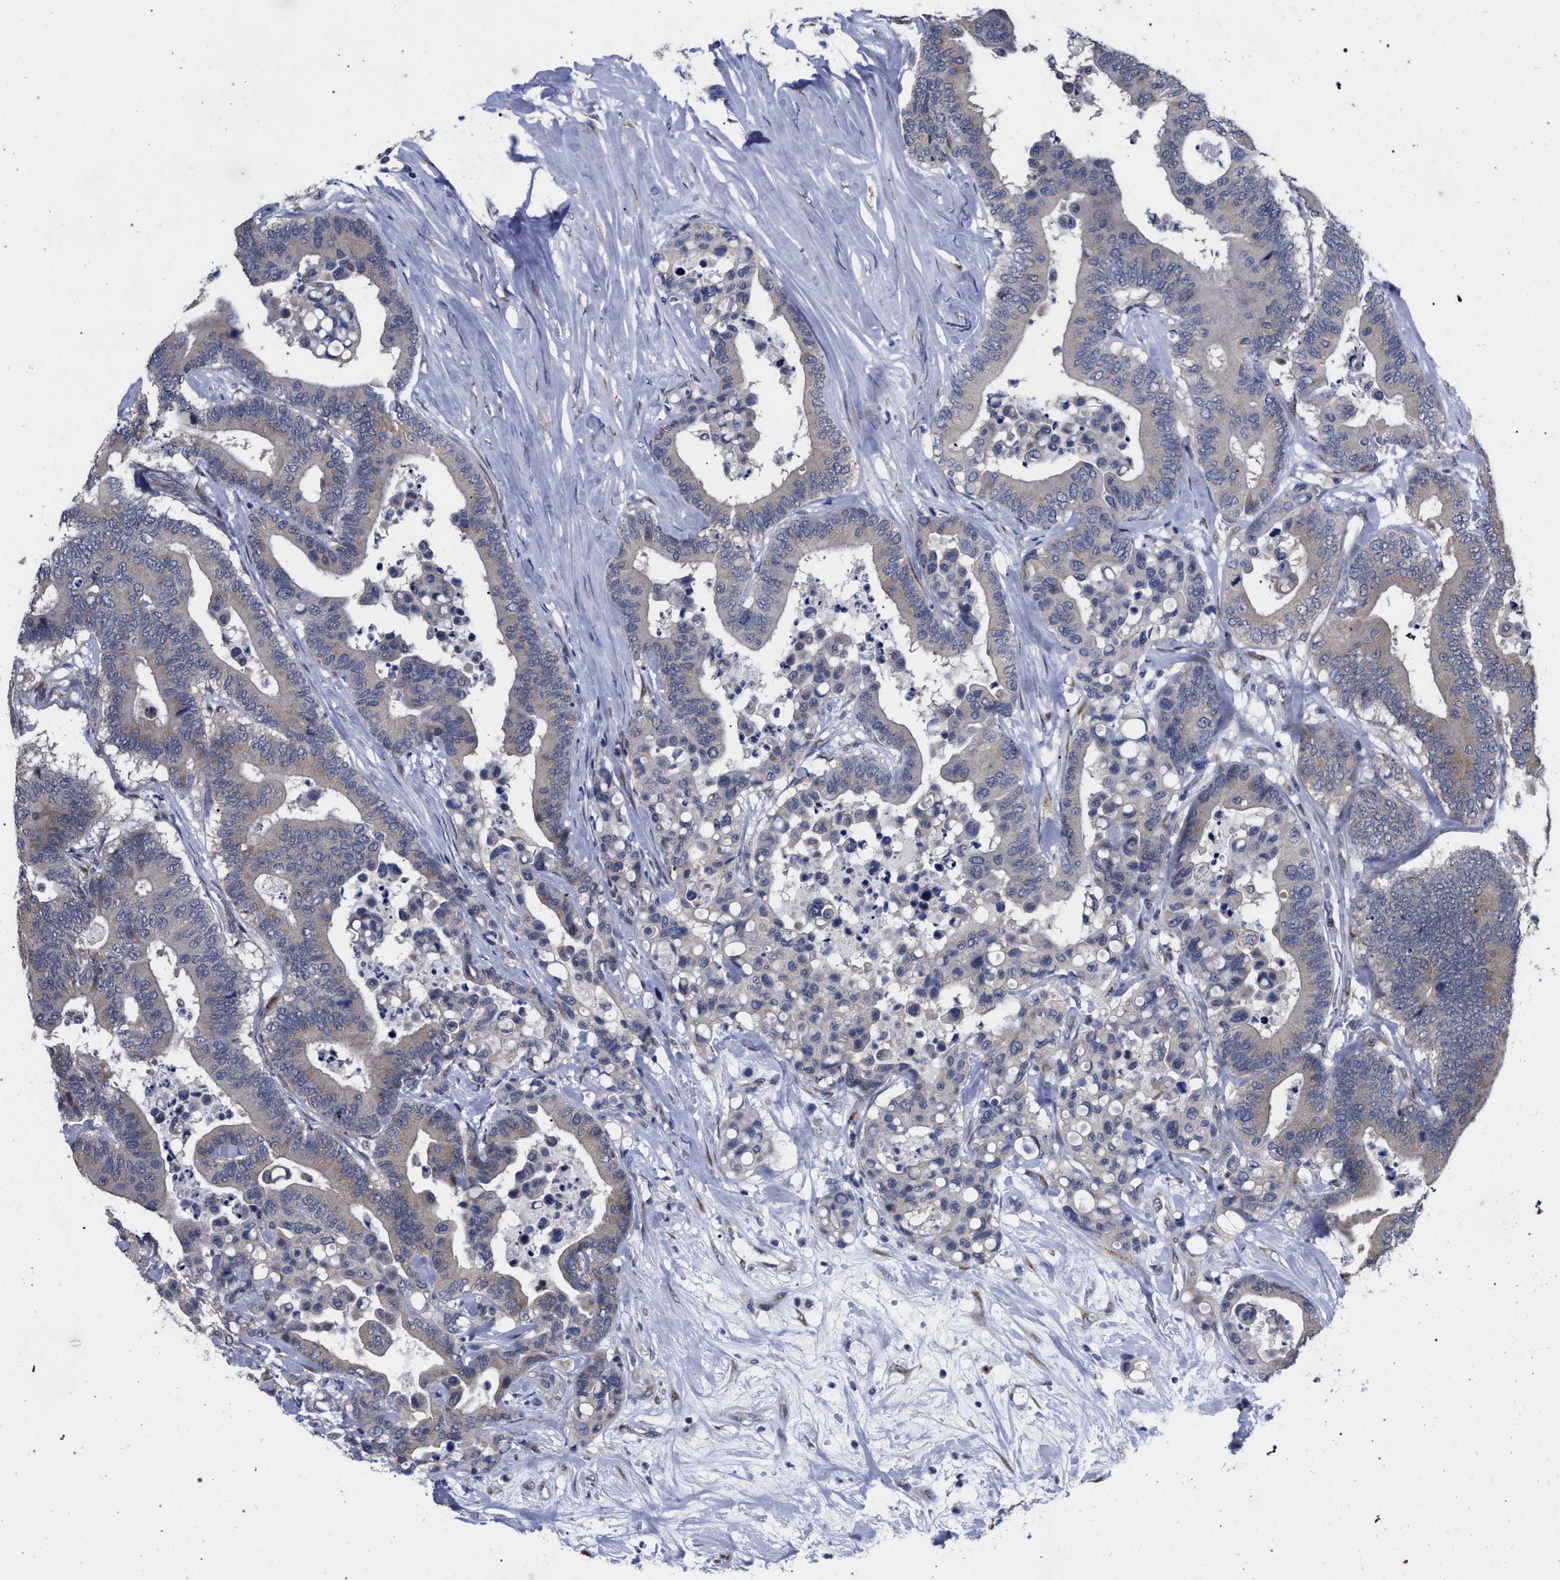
{"staining": {"intensity": "weak", "quantity": "25%-75%", "location": "cytoplasmic/membranous"}, "tissue": "colorectal cancer", "cell_type": "Tumor cells", "image_type": "cancer", "snomed": [{"axis": "morphology", "description": "Normal tissue, NOS"}, {"axis": "morphology", "description": "Adenocarcinoma, NOS"}, {"axis": "topography", "description": "Colon"}], "caption": "Human colorectal cancer (adenocarcinoma) stained for a protein (brown) demonstrates weak cytoplasmic/membranous positive expression in about 25%-75% of tumor cells.", "gene": "GOLGA2", "patient": {"sex": "male", "age": 82}}